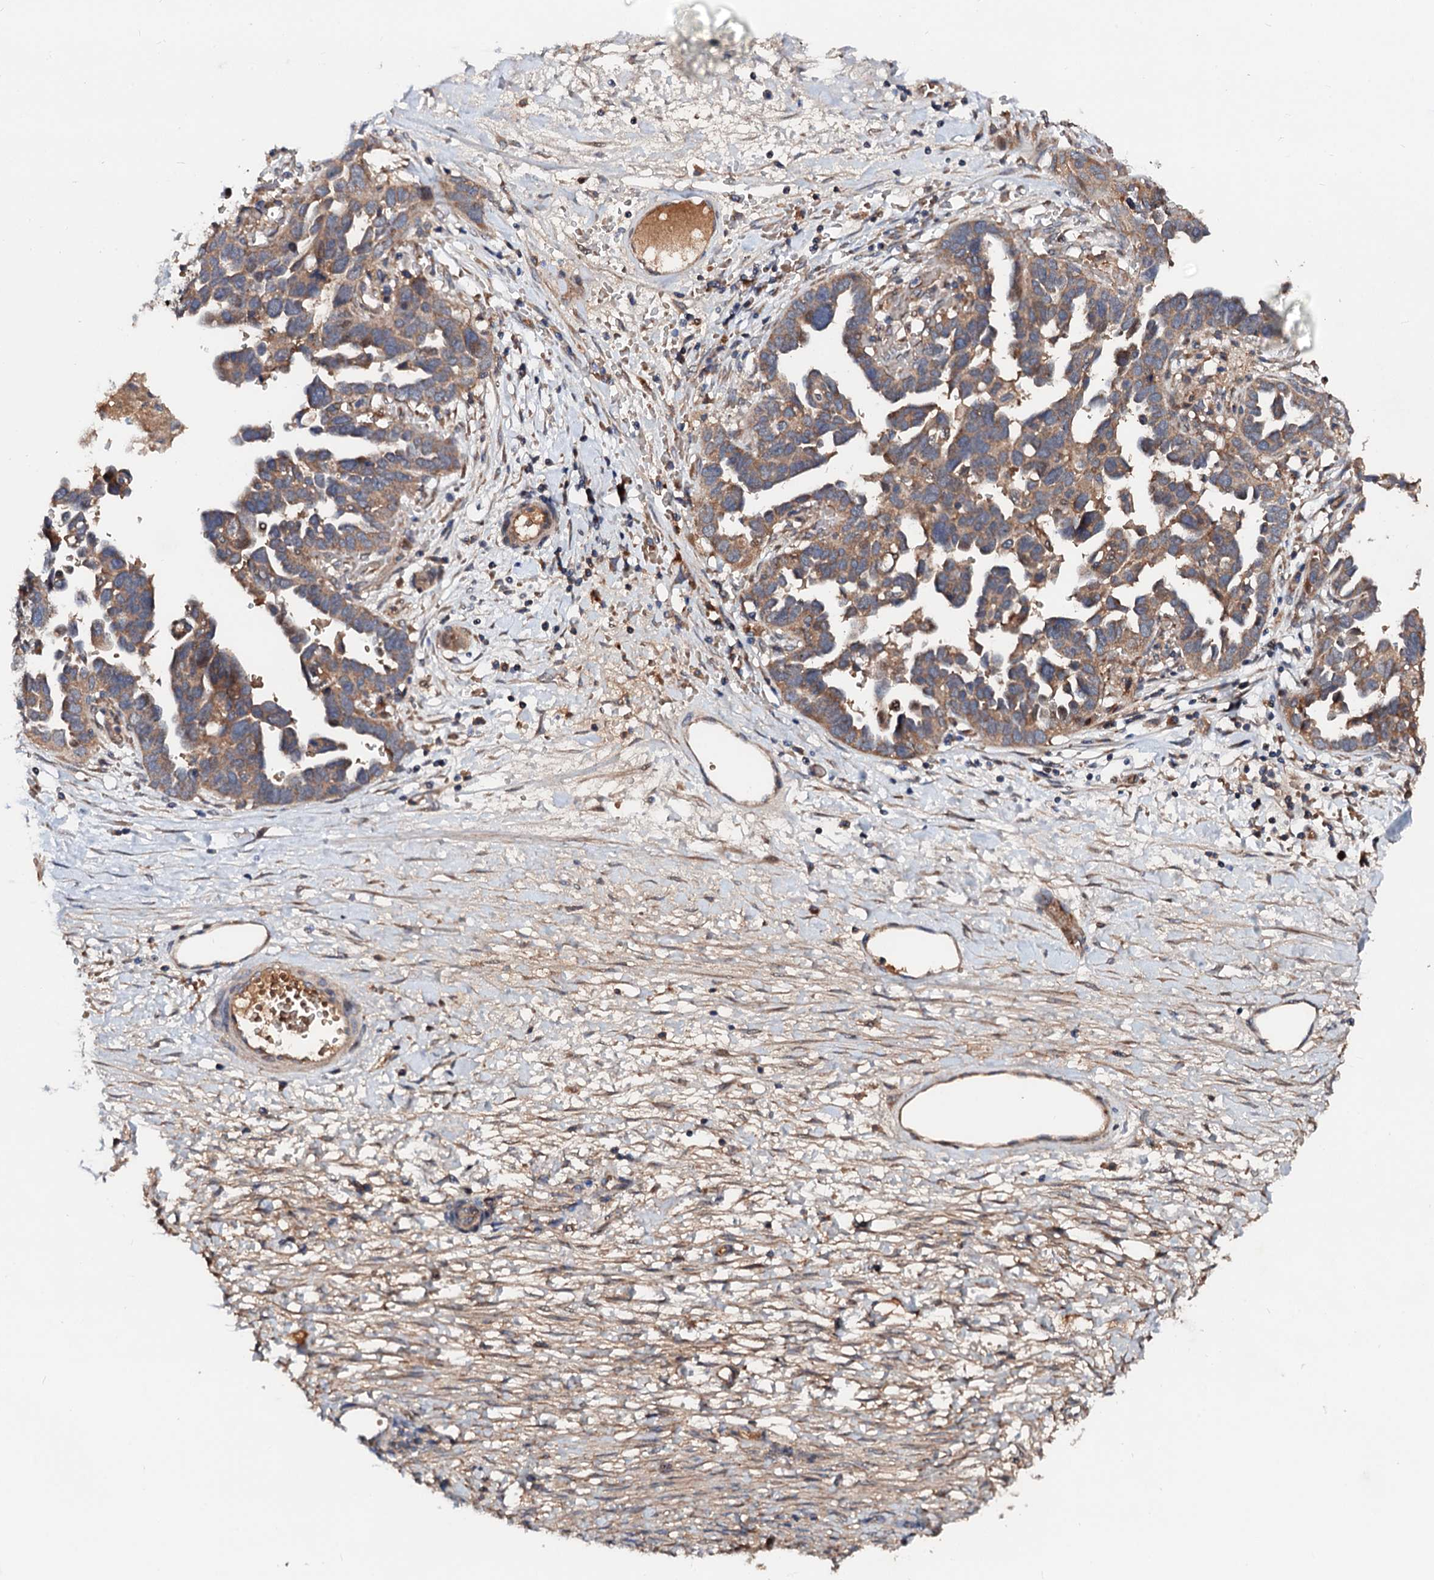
{"staining": {"intensity": "moderate", "quantity": ">75%", "location": "cytoplasmic/membranous"}, "tissue": "ovarian cancer", "cell_type": "Tumor cells", "image_type": "cancer", "snomed": [{"axis": "morphology", "description": "Cystadenocarcinoma, serous, NOS"}, {"axis": "topography", "description": "Ovary"}], "caption": "This is an image of immunohistochemistry (IHC) staining of ovarian cancer, which shows moderate expression in the cytoplasmic/membranous of tumor cells.", "gene": "EXTL1", "patient": {"sex": "female", "age": 54}}